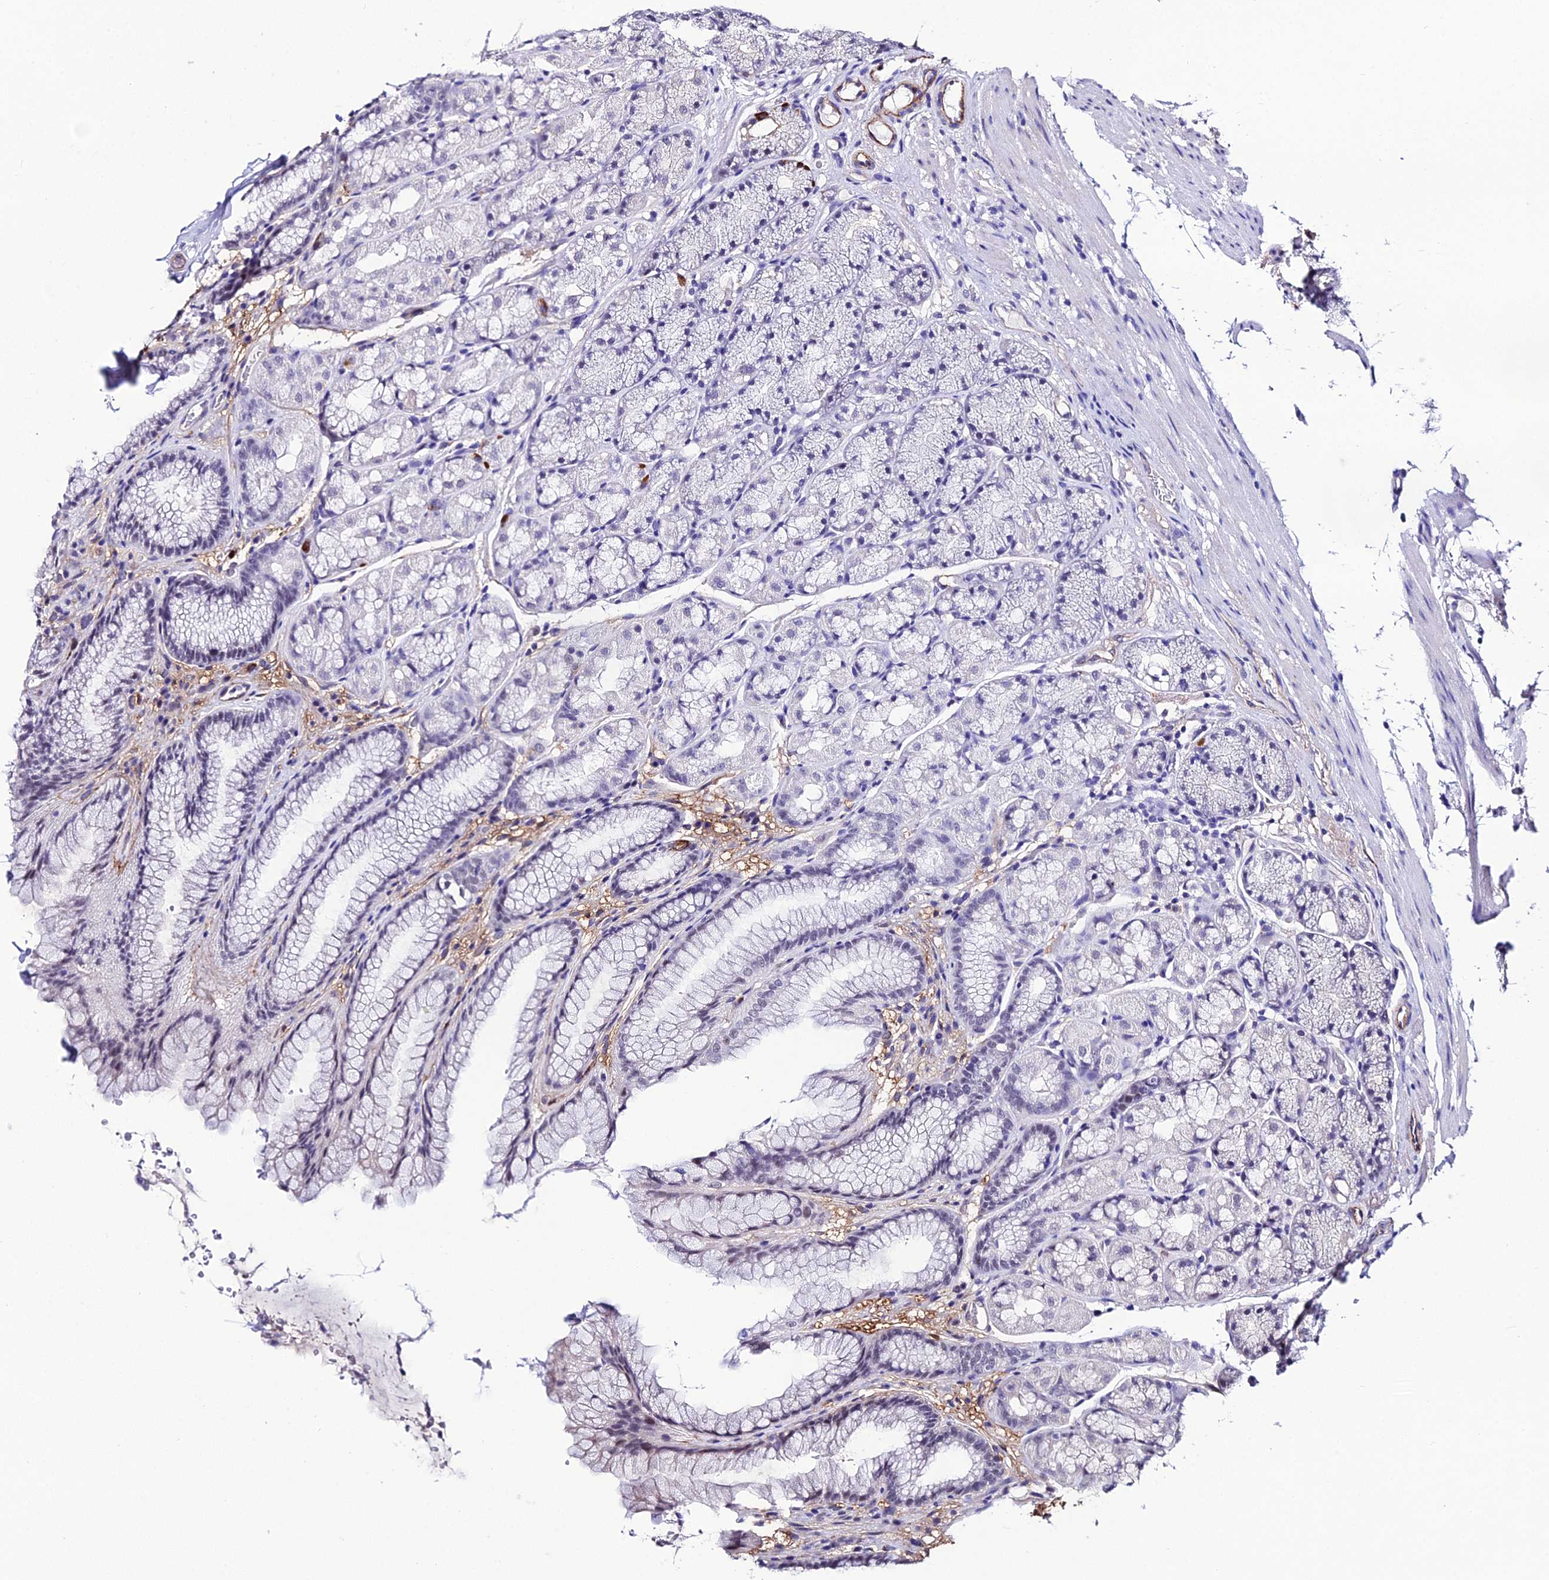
{"staining": {"intensity": "weak", "quantity": "<25%", "location": "nuclear"}, "tissue": "stomach", "cell_type": "Glandular cells", "image_type": "normal", "snomed": [{"axis": "morphology", "description": "Normal tissue, NOS"}, {"axis": "topography", "description": "Stomach"}], "caption": "Histopathology image shows no significant protein staining in glandular cells of benign stomach.", "gene": "SYT15B", "patient": {"sex": "male", "age": 63}}